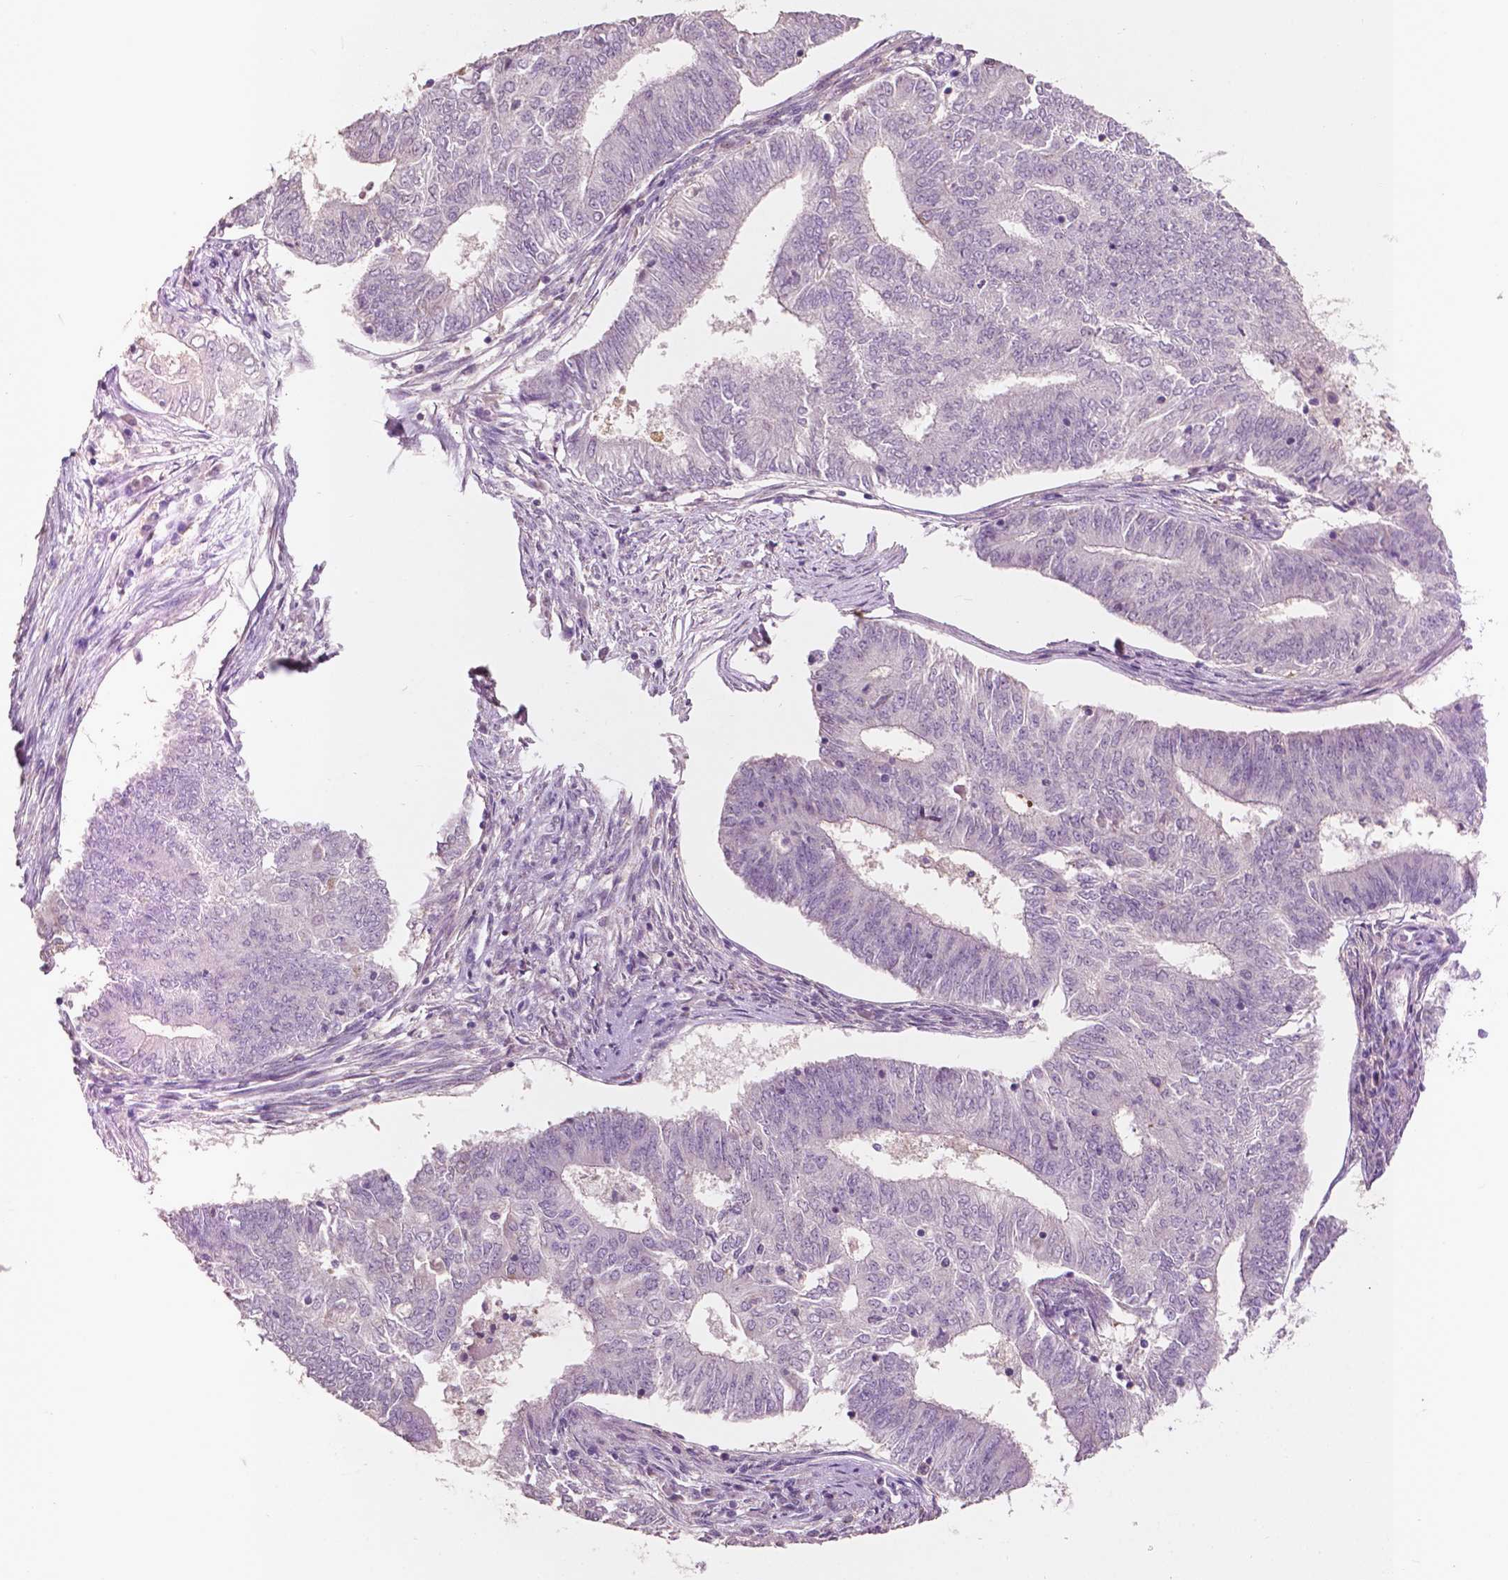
{"staining": {"intensity": "moderate", "quantity": "25%-75%", "location": "cytoplasmic/membranous"}, "tissue": "endometrial cancer", "cell_type": "Tumor cells", "image_type": "cancer", "snomed": [{"axis": "morphology", "description": "Adenocarcinoma, NOS"}, {"axis": "topography", "description": "Endometrium"}], "caption": "This is a micrograph of immunohistochemistry staining of endometrial cancer, which shows moderate positivity in the cytoplasmic/membranous of tumor cells.", "gene": "EBAG9", "patient": {"sex": "female", "age": 62}}